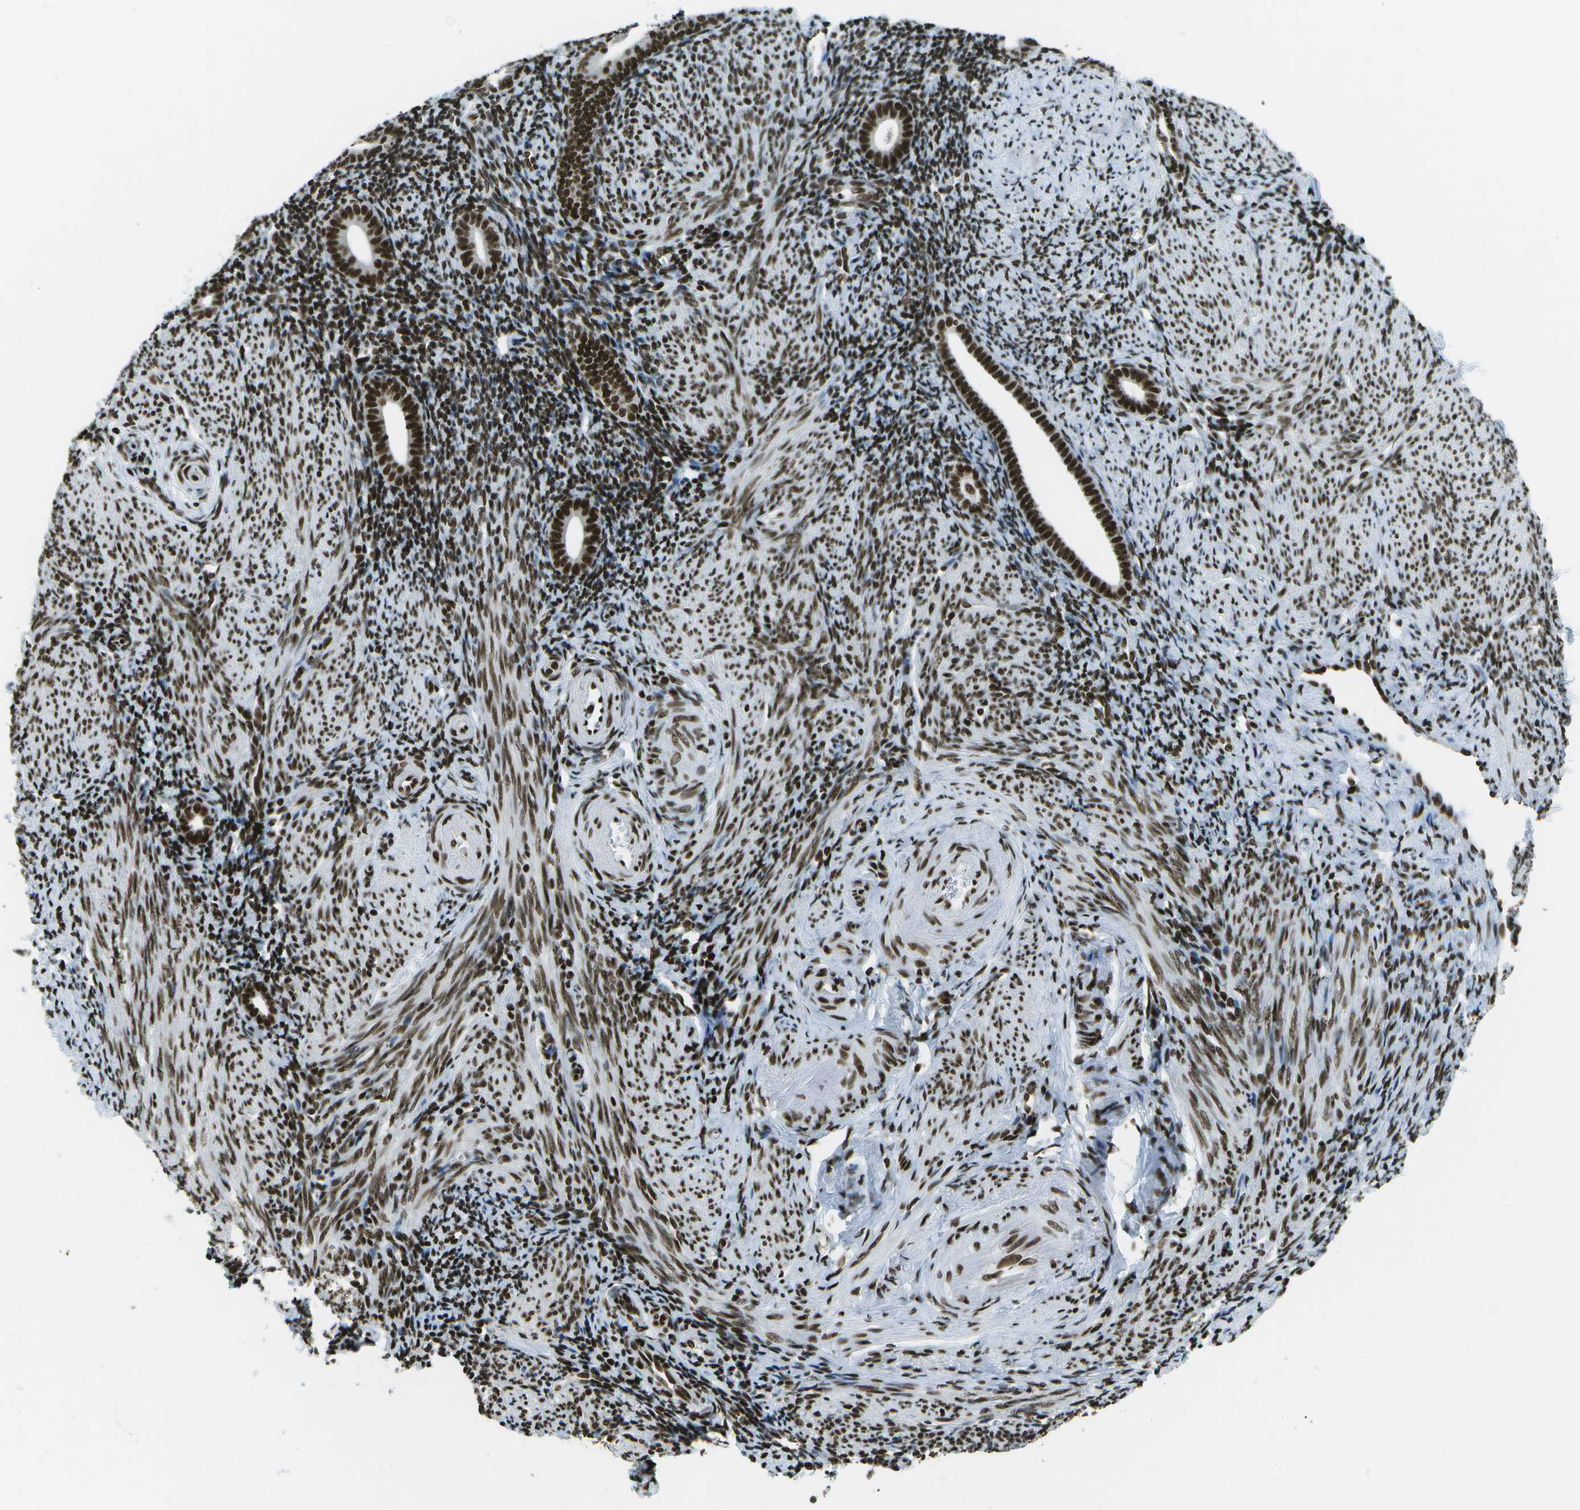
{"staining": {"intensity": "strong", "quantity": ">75%", "location": "nuclear"}, "tissue": "endometrium", "cell_type": "Cells in endometrial stroma", "image_type": "normal", "snomed": [{"axis": "morphology", "description": "Normal tissue, NOS"}, {"axis": "topography", "description": "Endometrium"}], "caption": "The immunohistochemical stain labels strong nuclear staining in cells in endometrial stroma of benign endometrium. The protein of interest is stained brown, and the nuclei are stained in blue (DAB IHC with brightfield microscopy, high magnification).", "gene": "GLYR1", "patient": {"sex": "female", "age": 50}}